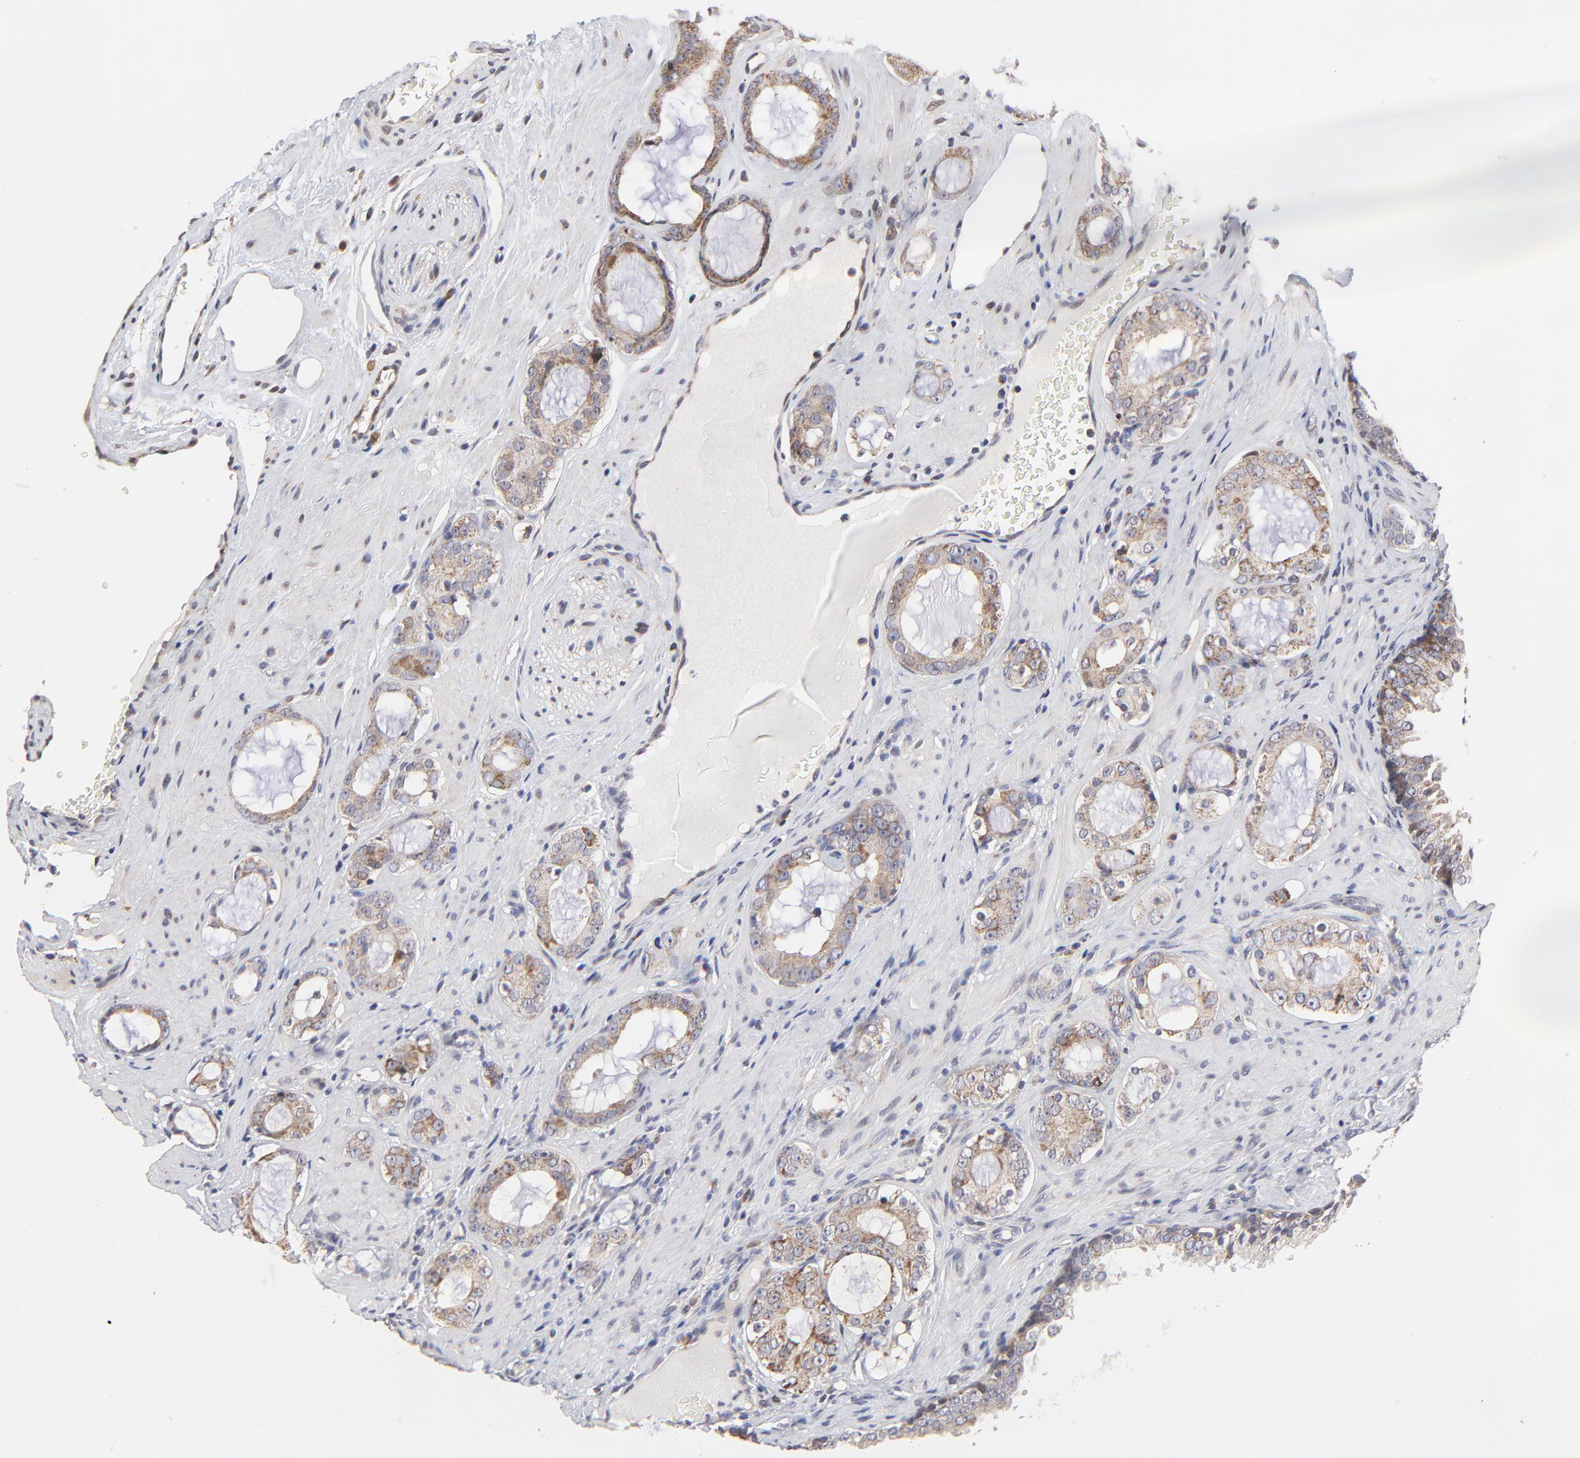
{"staining": {"intensity": "weak", "quantity": "25%-75%", "location": "cytoplasmic/membranous"}, "tissue": "prostate cancer", "cell_type": "Tumor cells", "image_type": "cancer", "snomed": [{"axis": "morphology", "description": "Adenocarcinoma, Medium grade"}, {"axis": "topography", "description": "Prostate"}], "caption": "Immunohistochemistry image of neoplastic tissue: human prostate cancer (adenocarcinoma (medium-grade)) stained using immunohistochemistry shows low levels of weak protein expression localized specifically in the cytoplasmic/membranous of tumor cells, appearing as a cytoplasmic/membranous brown color.", "gene": "ZNF550", "patient": {"sex": "male", "age": 73}}